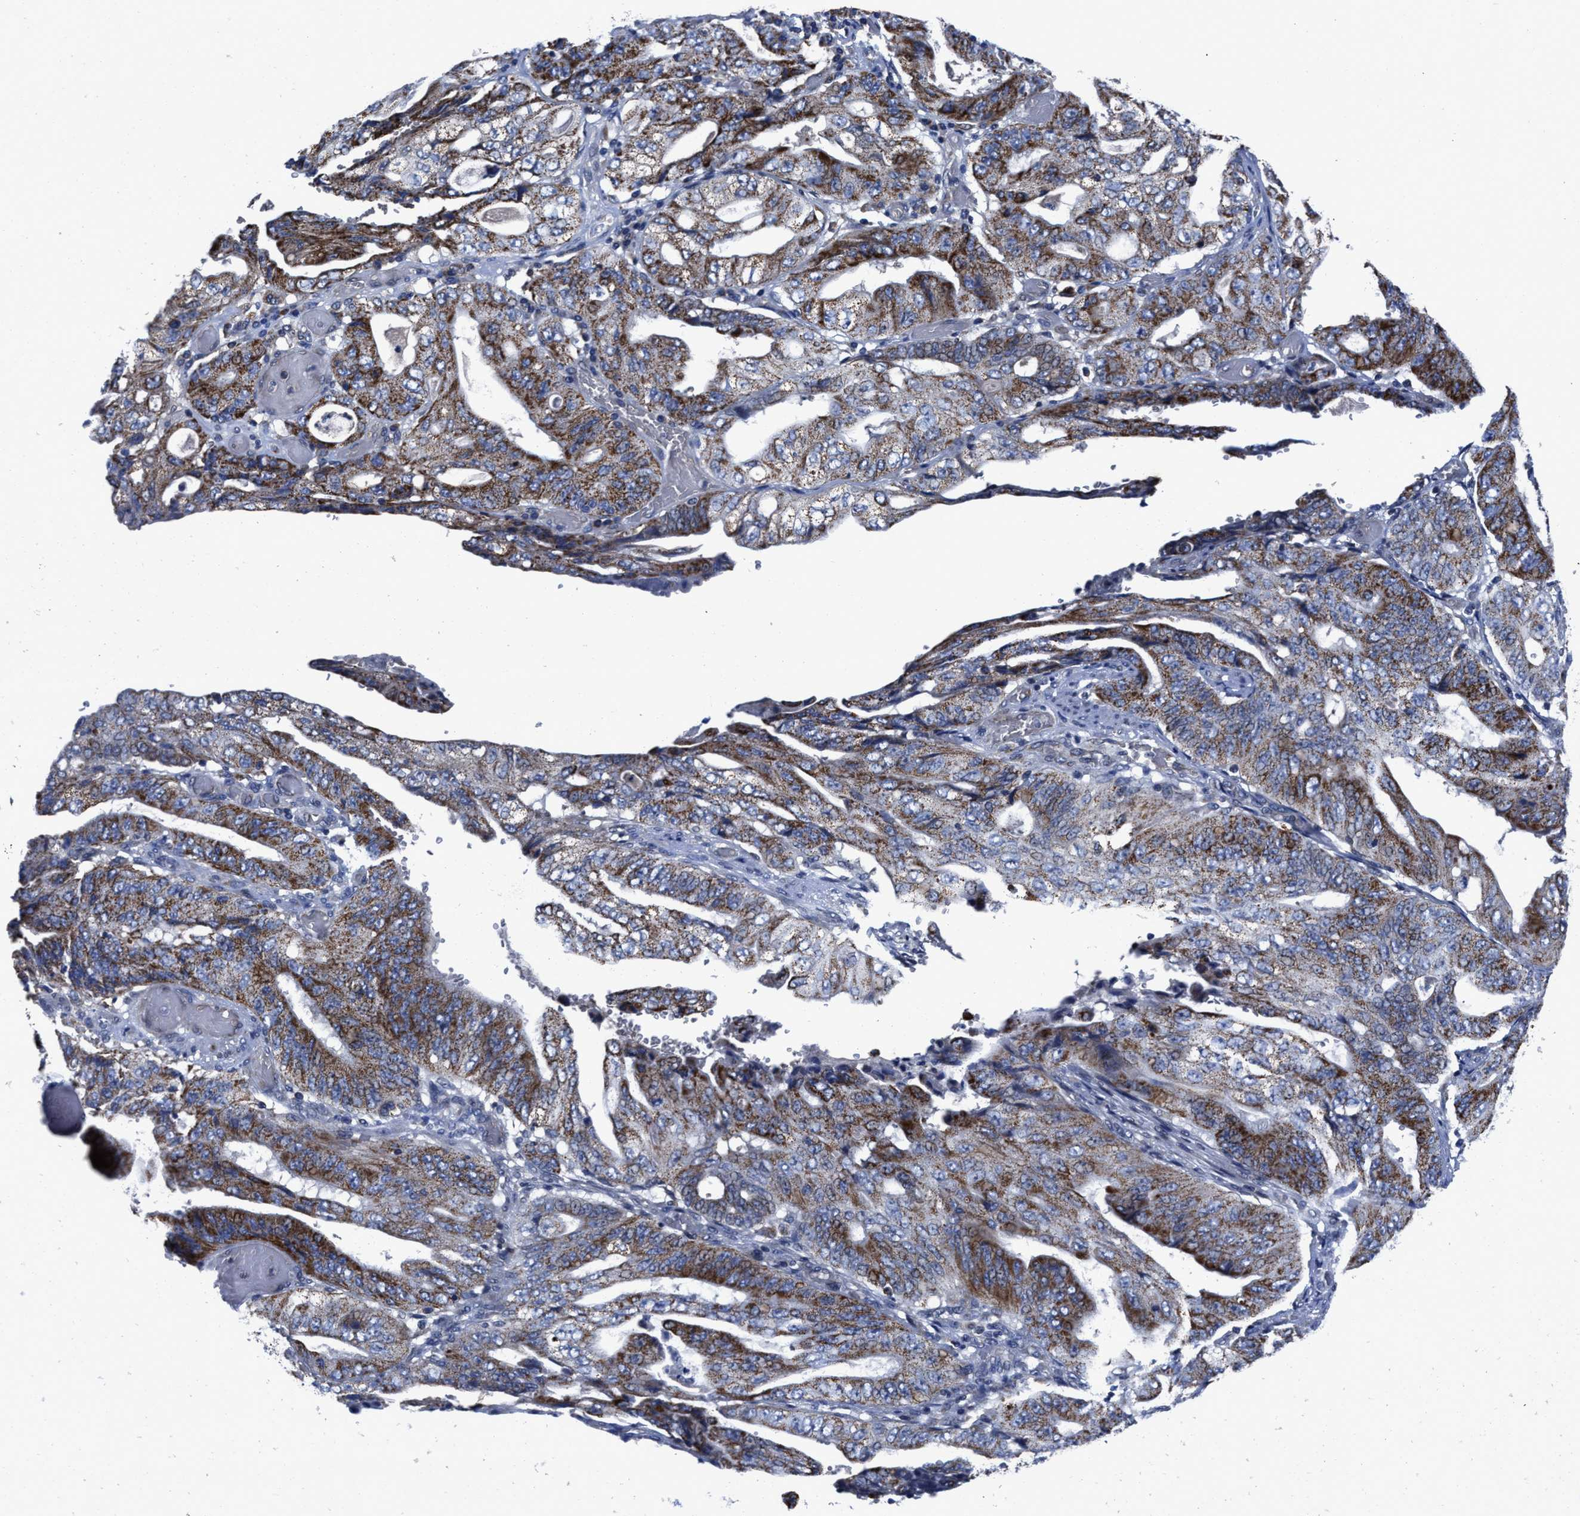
{"staining": {"intensity": "strong", "quantity": ">75%", "location": "cytoplasmic/membranous"}, "tissue": "stomach cancer", "cell_type": "Tumor cells", "image_type": "cancer", "snomed": [{"axis": "morphology", "description": "Adenocarcinoma, NOS"}, {"axis": "topography", "description": "Stomach"}], "caption": "A high amount of strong cytoplasmic/membranous staining is seen in approximately >75% of tumor cells in stomach adenocarcinoma tissue.", "gene": "CACNA1D", "patient": {"sex": "female", "age": 73}}